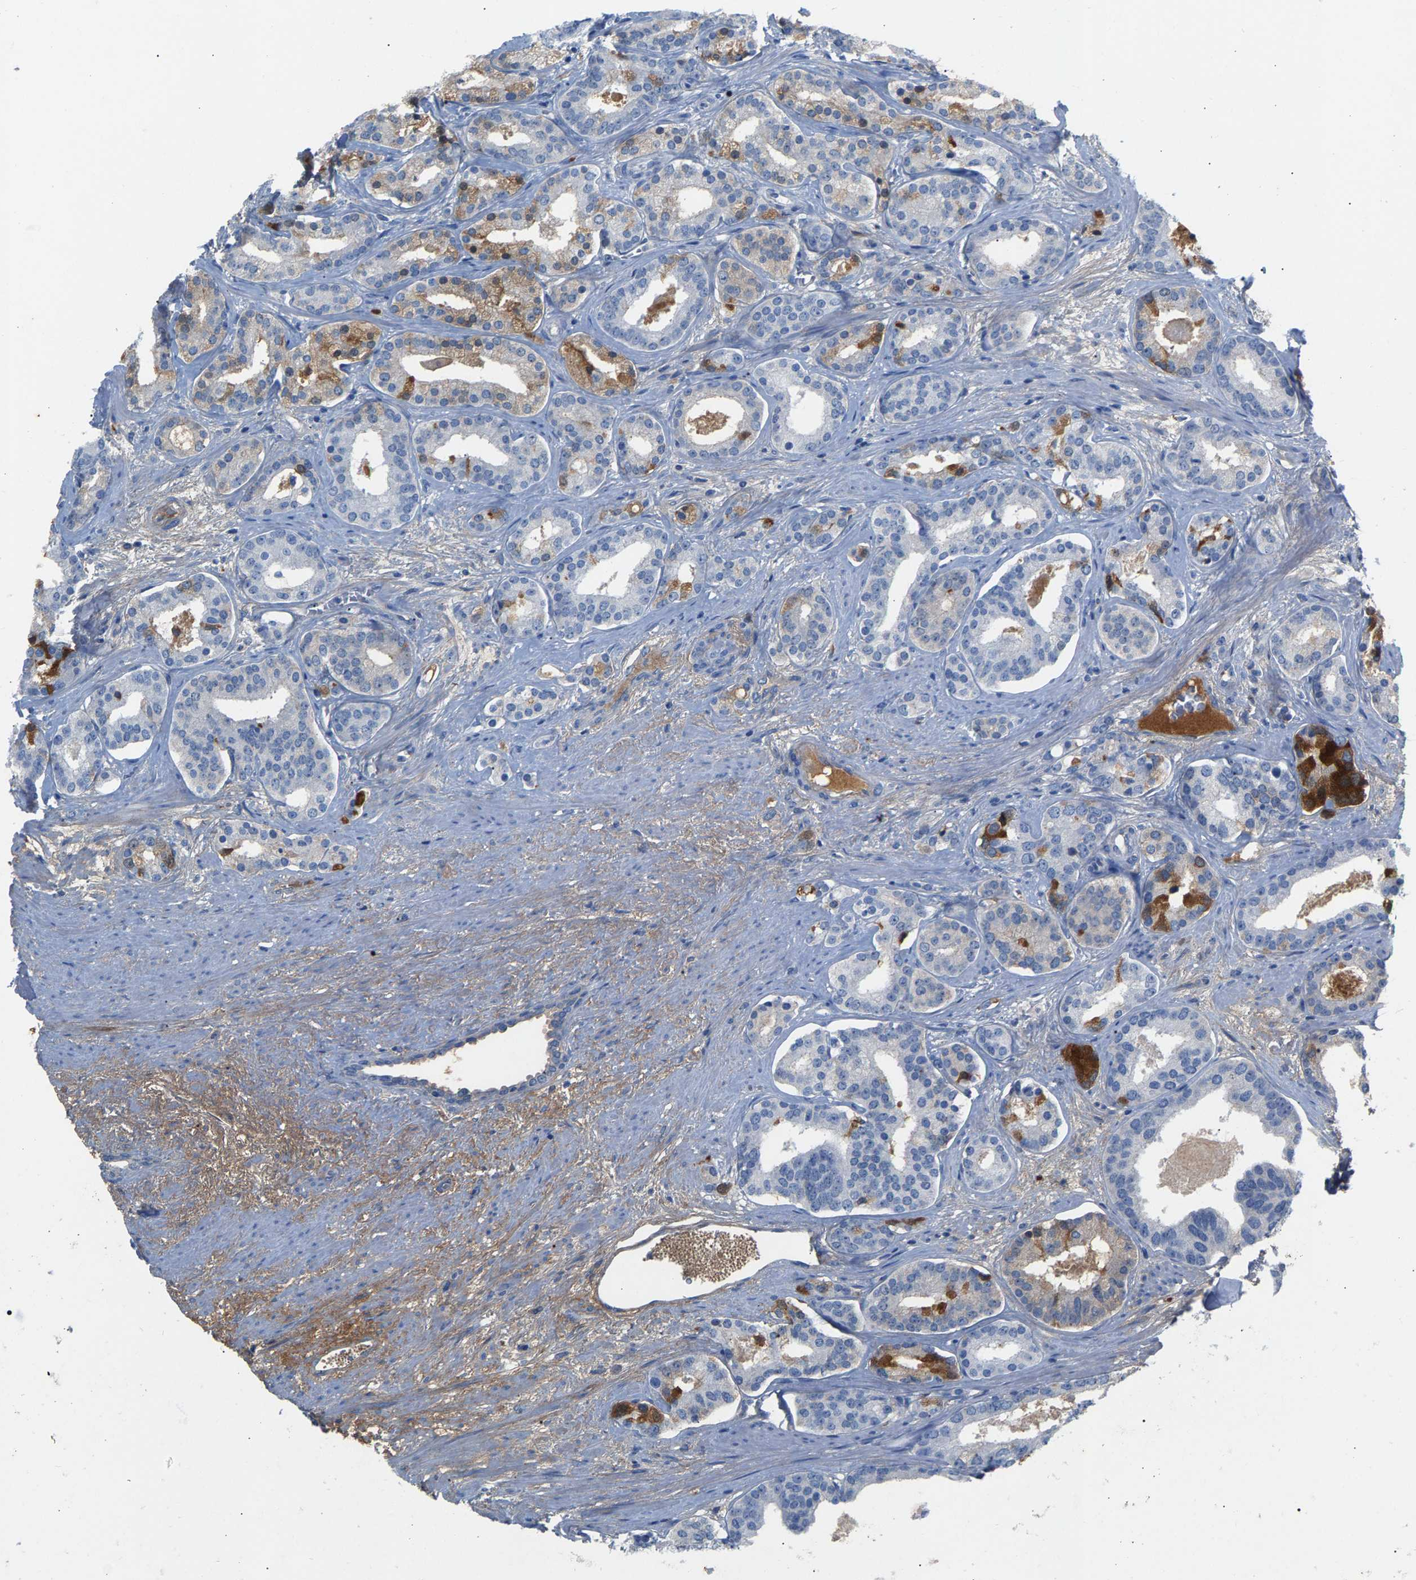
{"staining": {"intensity": "moderate", "quantity": "<25%", "location": "cytoplasmic/membranous"}, "tissue": "prostate cancer", "cell_type": "Tumor cells", "image_type": "cancer", "snomed": [{"axis": "morphology", "description": "Adenocarcinoma, Low grade"}, {"axis": "topography", "description": "Prostate"}], "caption": "Immunohistochemistry (IHC) of human prostate adenocarcinoma (low-grade) shows low levels of moderate cytoplasmic/membranous expression in approximately <25% of tumor cells.", "gene": "APOH", "patient": {"sex": "male", "age": 63}}